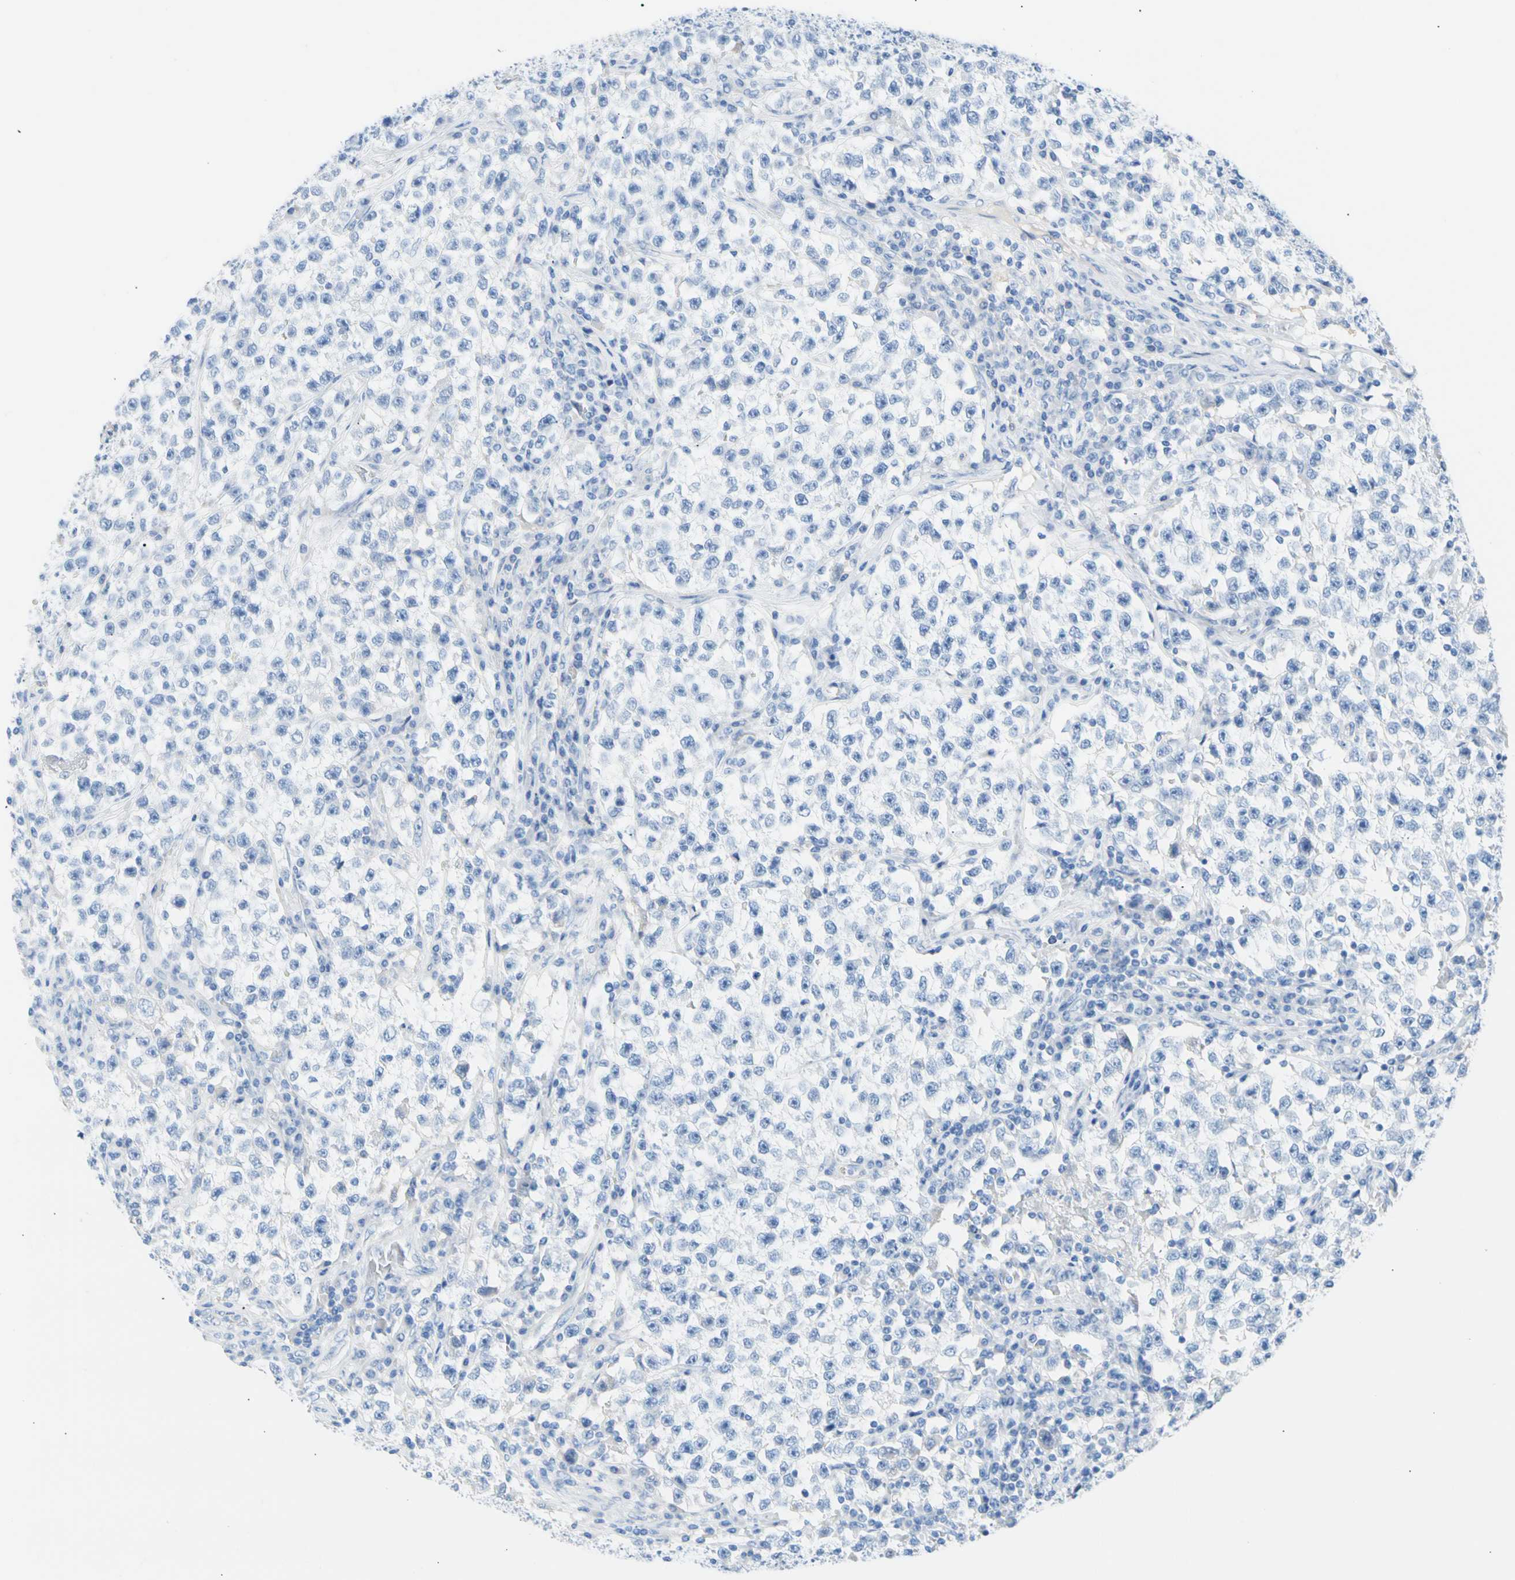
{"staining": {"intensity": "negative", "quantity": "none", "location": "none"}, "tissue": "testis cancer", "cell_type": "Tumor cells", "image_type": "cancer", "snomed": [{"axis": "morphology", "description": "Seminoma, NOS"}, {"axis": "topography", "description": "Testis"}], "caption": "Tumor cells show no significant positivity in testis cancer (seminoma).", "gene": "CEL", "patient": {"sex": "male", "age": 22}}